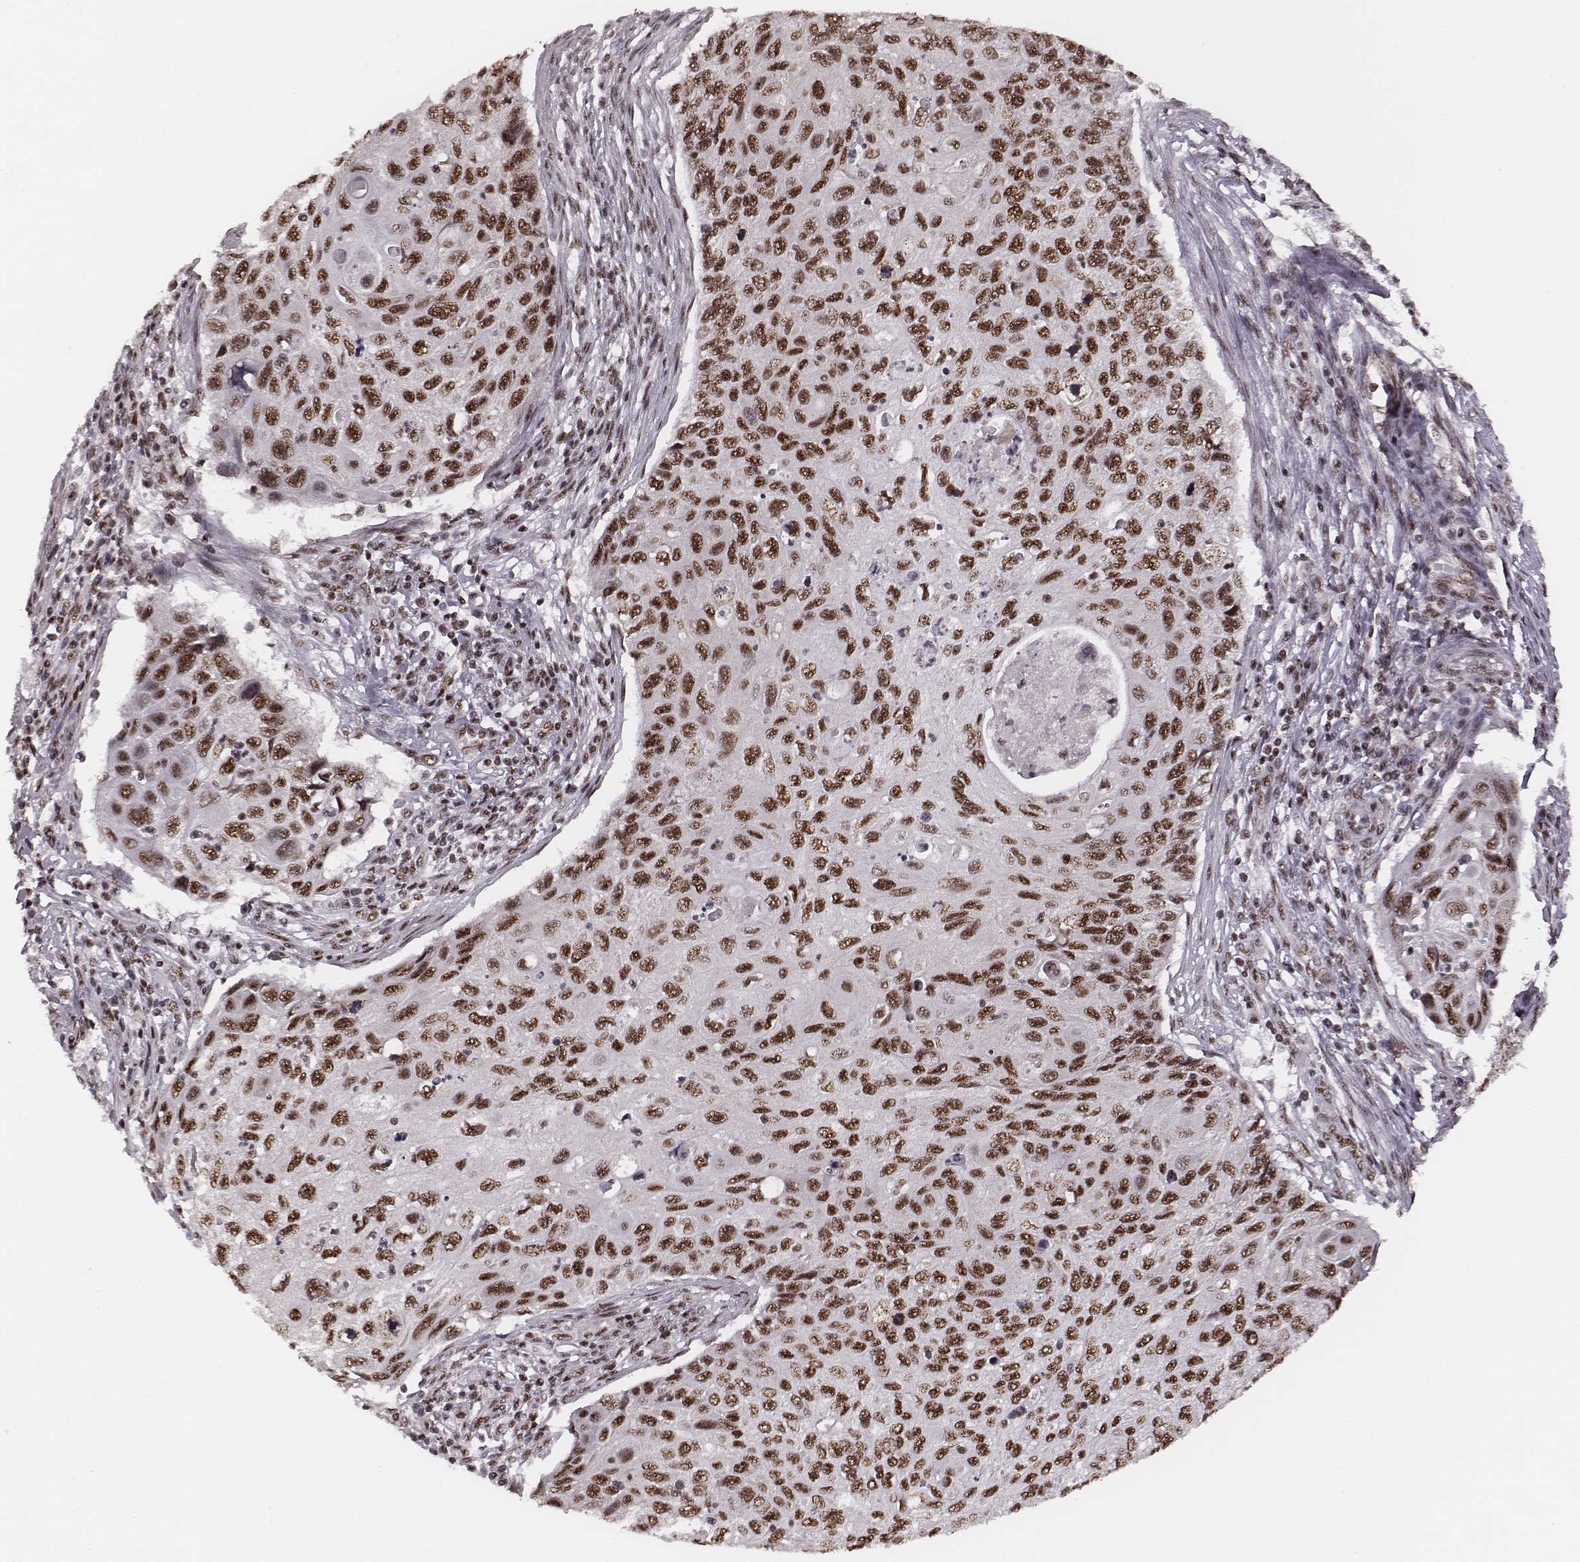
{"staining": {"intensity": "moderate", "quantity": ">75%", "location": "nuclear"}, "tissue": "cervical cancer", "cell_type": "Tumor cells", "image_type": "cancer", "snomed": [{"axis": "morphology", "description": "Squamous cell carcinoma, NOS"}, {"axis": "topography", "description": "Cervix"}], "caption": "Approximately >75% of tumor cells in squamous cell carcinoma (cervical) exhibit moderate nuclear protein positivity as visualized by brown immunohistochemical staining.", "gene": "LUC7L", "patient": {"sex": "female", "age": 70}}